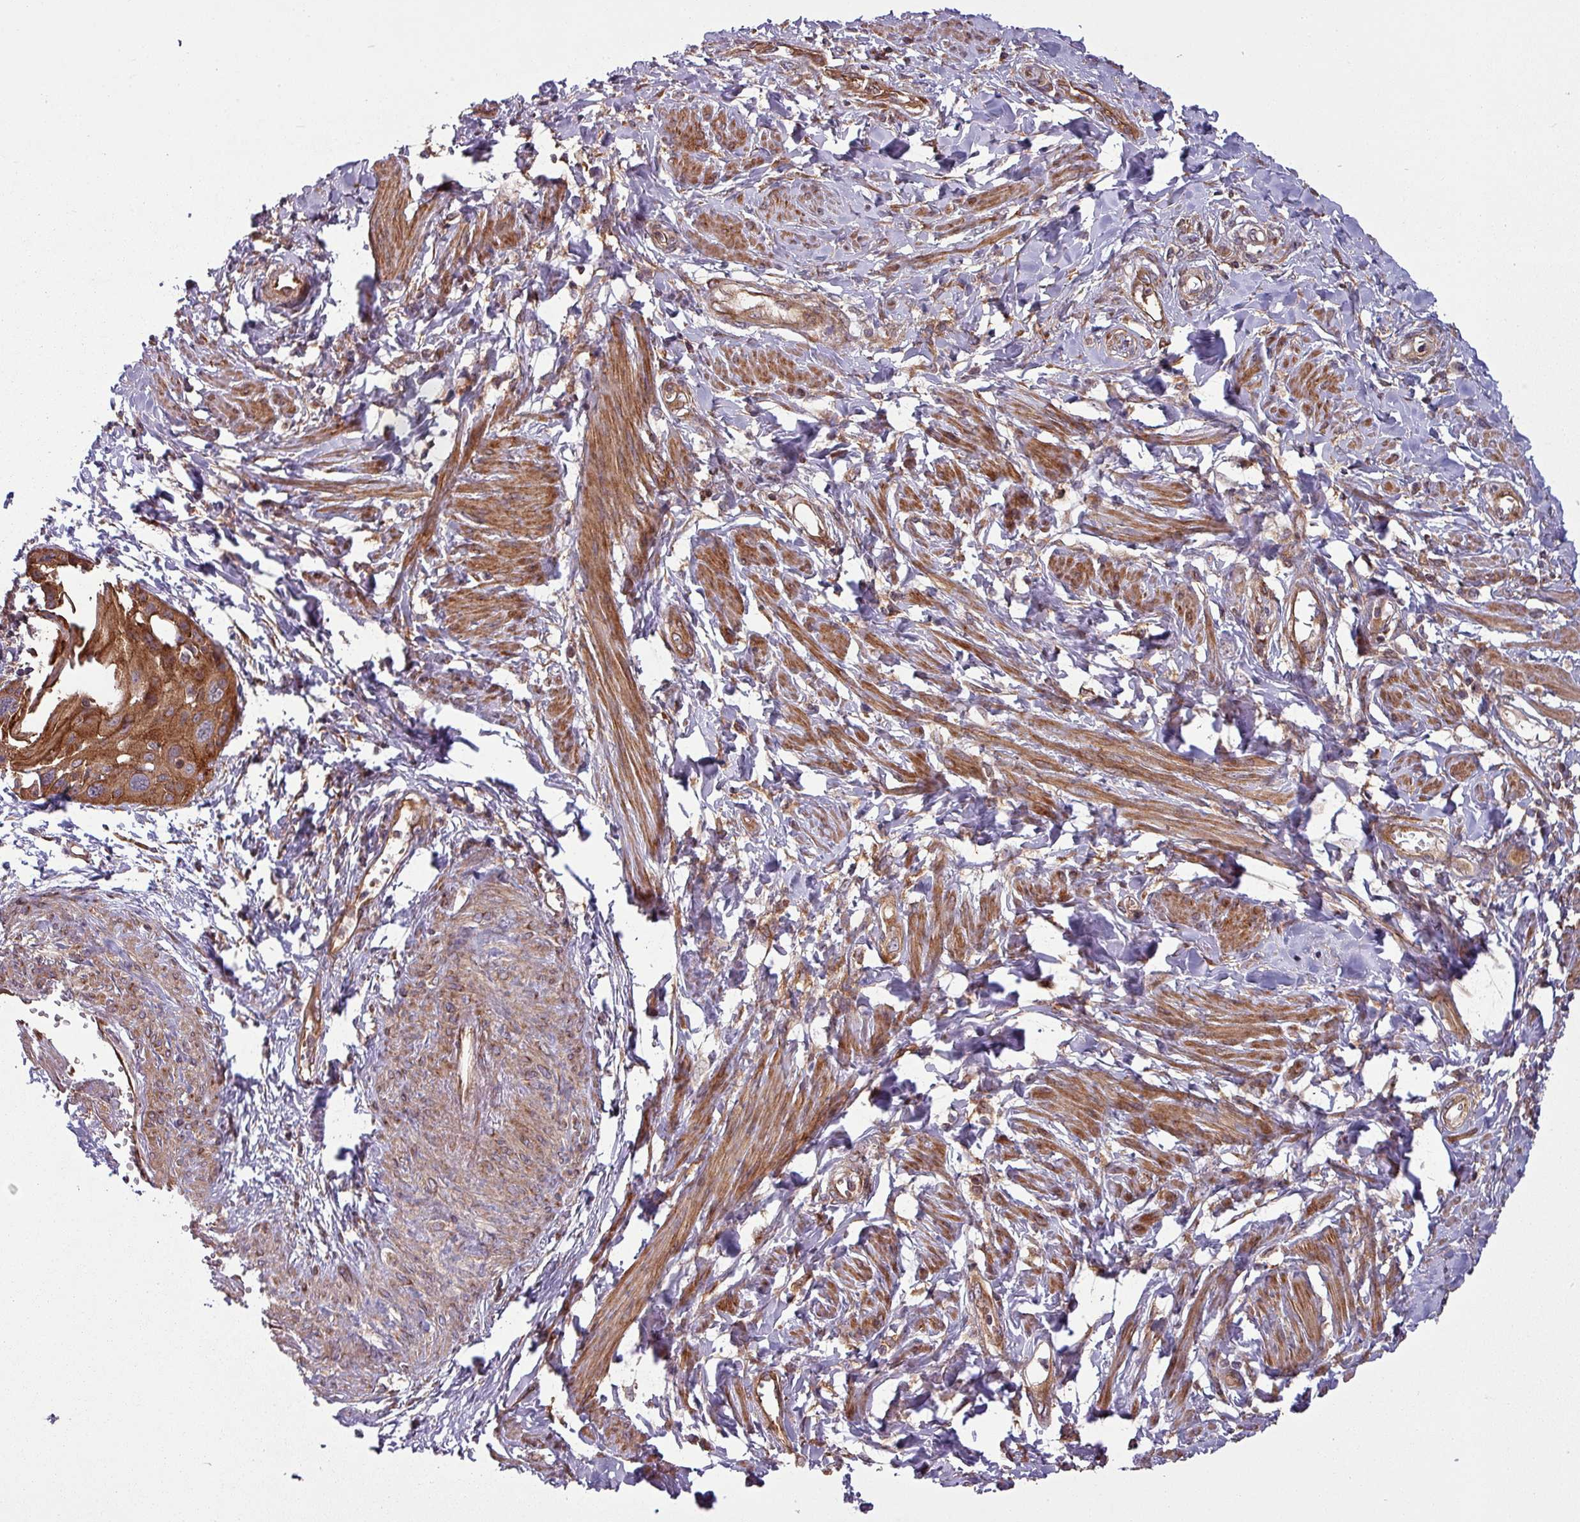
{"staining": {"intensity": "moderate", "quantity": ">75%", "location": "cytoplasmic/membranous"}, "tissue": "cervical cancer", "cell_type": "Tumor cells", "image_type": "cancer", "snomed": [{"axis": "morphology", "description": "Squamous cell carcinoma, NOS"}, {"axis": "topography", "description": "Cervix"}], "caption": "A brown stain highlights moderate cytoplasmic/membranous positivity of a protein in squamous cell carcinoma (cervical) tumor cells. (IHC, brightfield microscopy, high magnification).", "gene": "SNRNP25", "patient": {"sex": "female", "age": 57}}